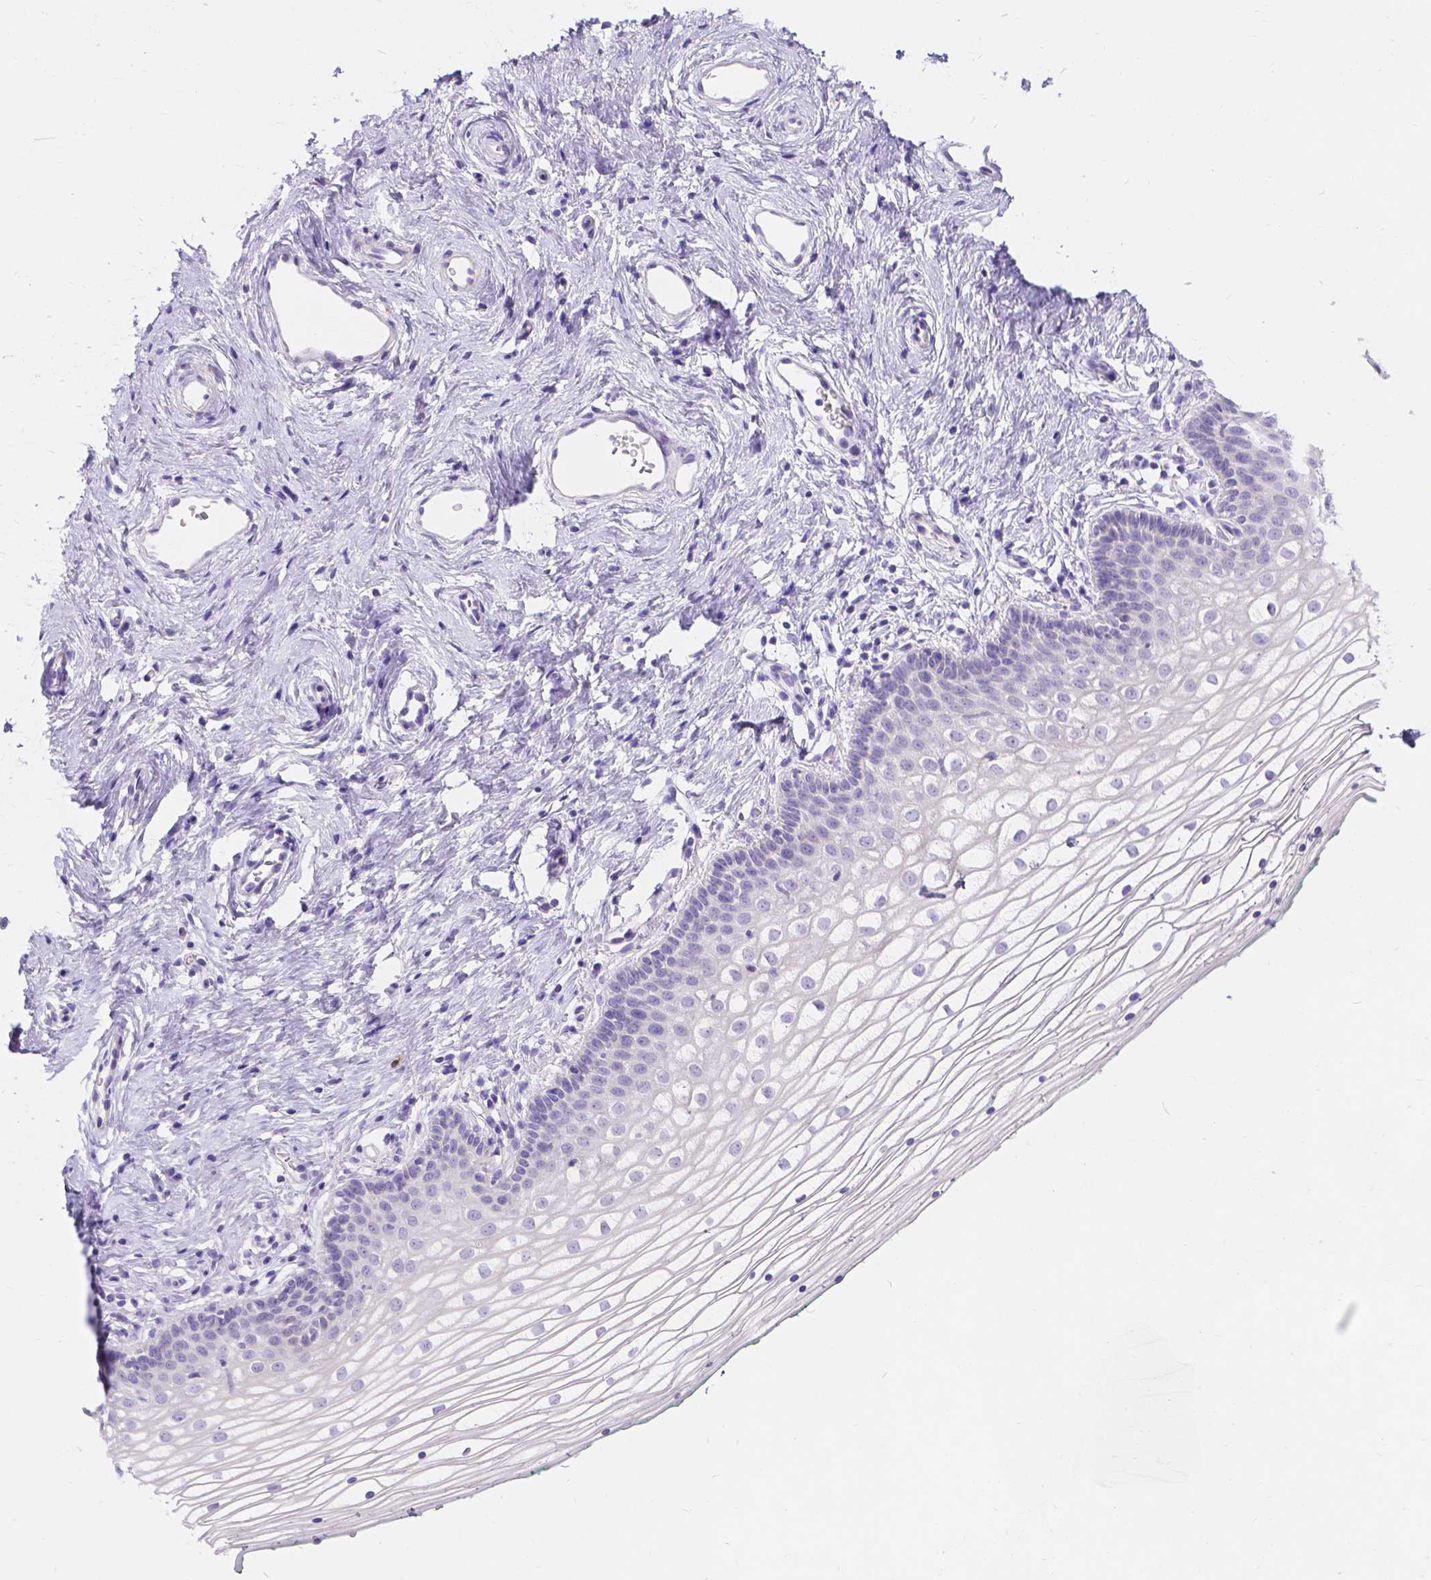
{"staining": {"intensity": "negative", "quantity": "none", "location": "none"}, "tissue": "vagina", "cell_type": "Squamous epithelial cells", "image_type": "normal", "snomed": [{"axis": "morphology", "description": "Normal tissue, NOS"}, {"axis": "topography", "description": "Vagina"}], "caption": "This is an IHC image of unremarkable human vagina. There is no positivity in squamous epithelial cells.", "gene": "GNRHR", "patient": {"sex": "female", "age": 36}}